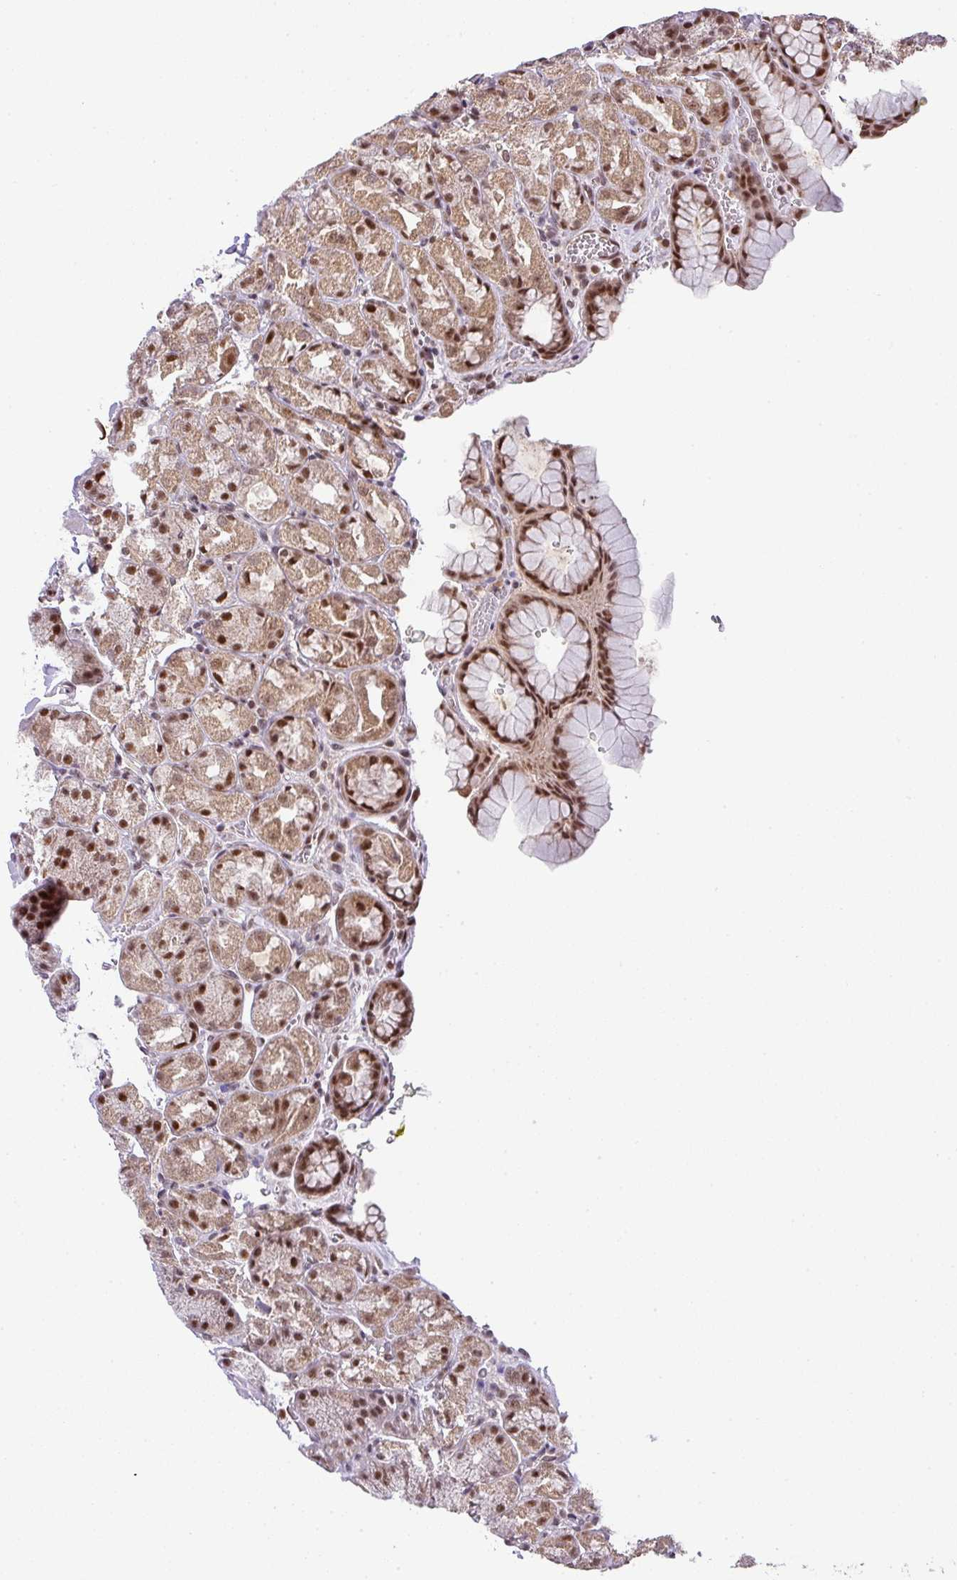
{"staining": {"intensity": "strong", "quantity": "25%-75%", "location": "cytoplasmic/membranous,nuclear"}, "tissue": "stomach", "cell_type": "Glandular cells", "image_type": "normal", "snomed": [{"axis": "morphology", "description": "Normal tissue, NOS"}, {"axis": "topography", "description": "Stomach, upper"}], "caption": "Protein staining demonstrates strong cytoplasmic/membranous,nuclear staining in about 25%-75% of glandular cells in unremarkable stomach.", "gene": "PLK1", "patient": {"sex": "female", "age": 81}}